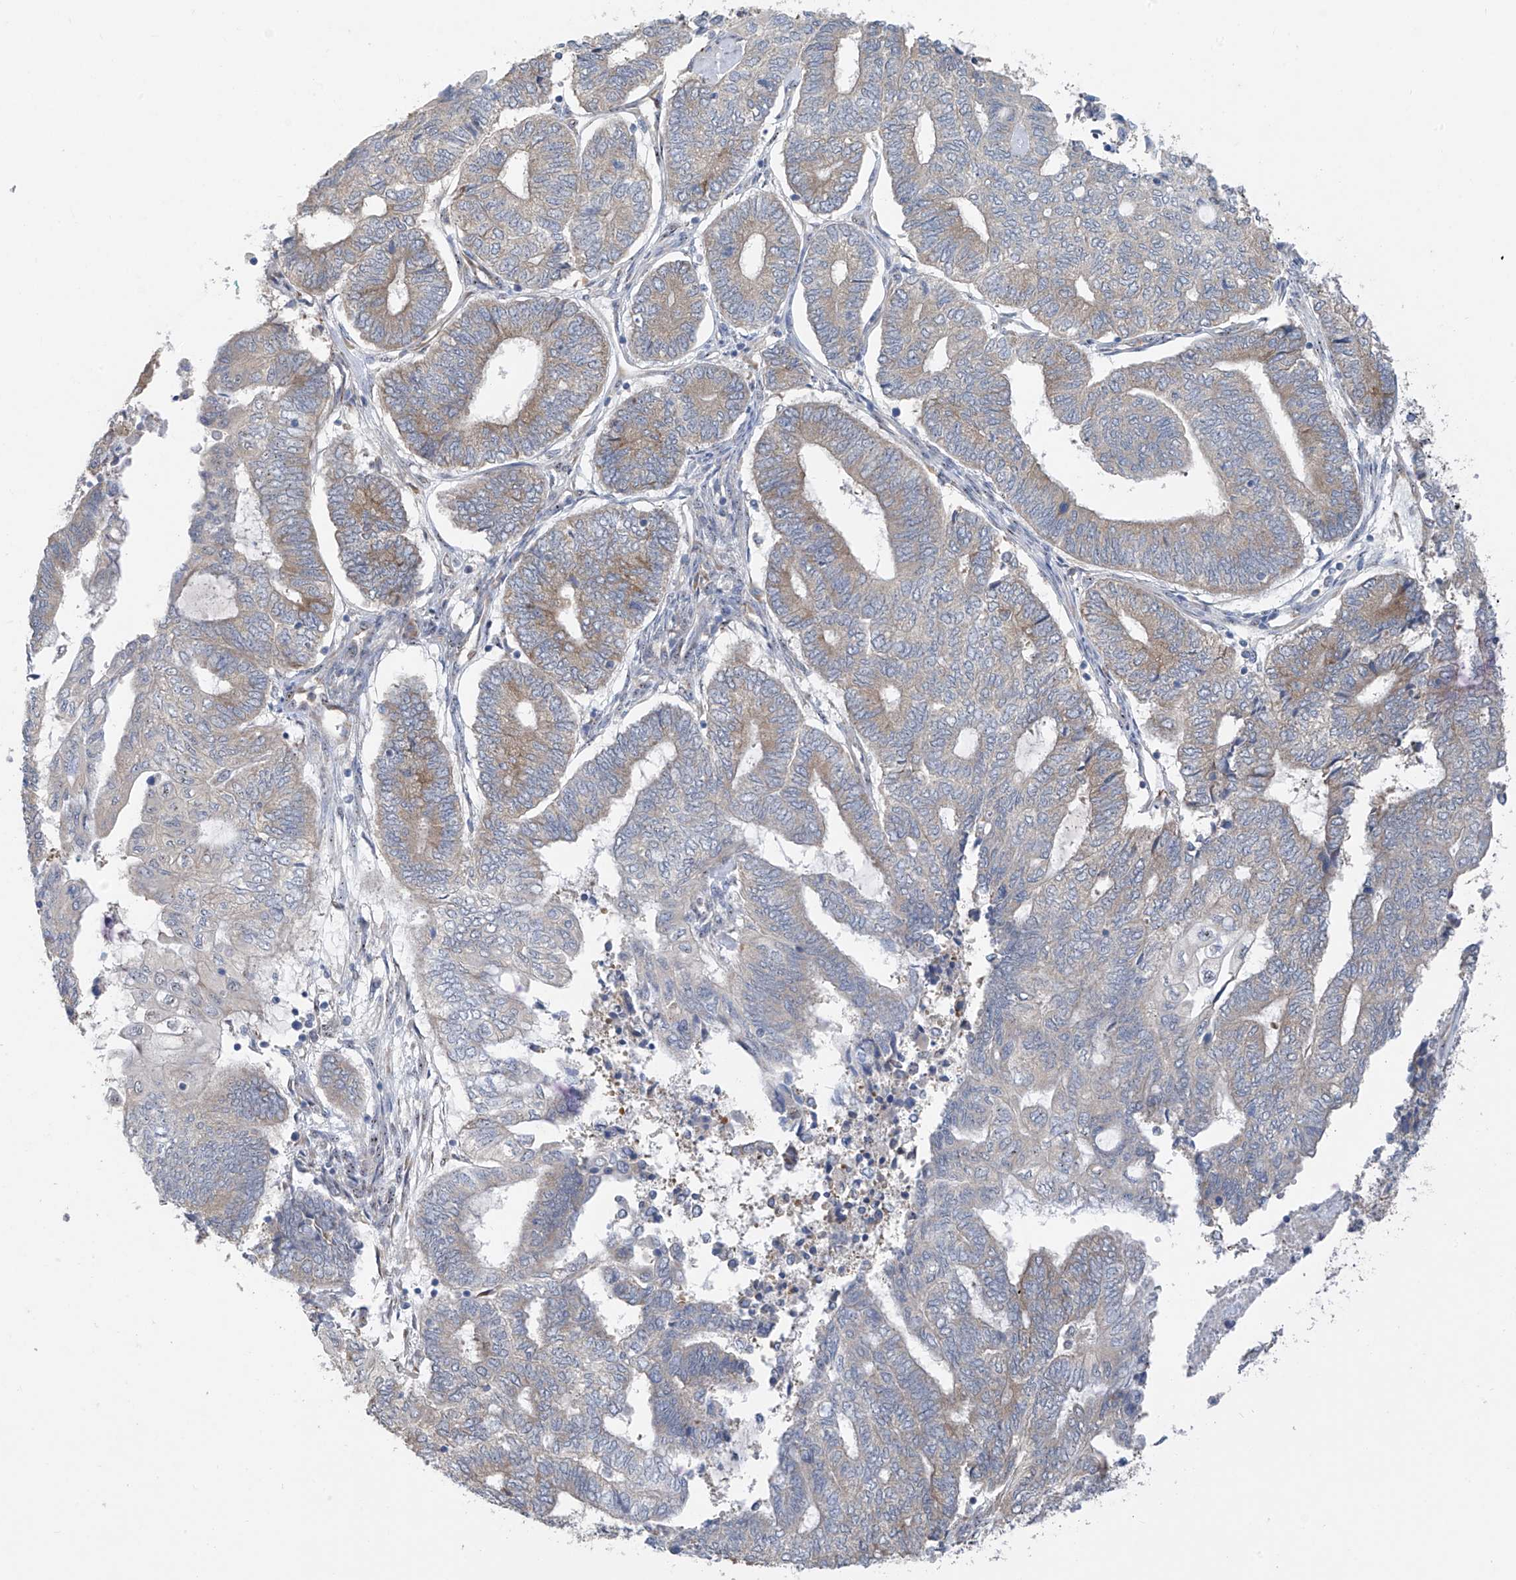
{"staining": {"intensity": "weak", "quantity": "25%-75%", "location": "cytoplasmic/membranous"}, "tissue": "endometrial cancer", "cell_type": "Tumor cells", "image_type": "cancer", "snomed": [{"axis": "morphology", "description": "Adenocarcinoma, NOS"}, {"axis": "topography", "description": "Uterus"}, {"axis": "topography", "description": "Endometrium"}], "caption": "Adenocarcinoma (endometrial) stained for a protein displays weak cytoplasmic/membranous positivity in tumor cells. Ihc stains the protein in brown and the nuclei are stained blue.", "gene": "RPL4", "patient": {"sex": "female", "age": 70}}